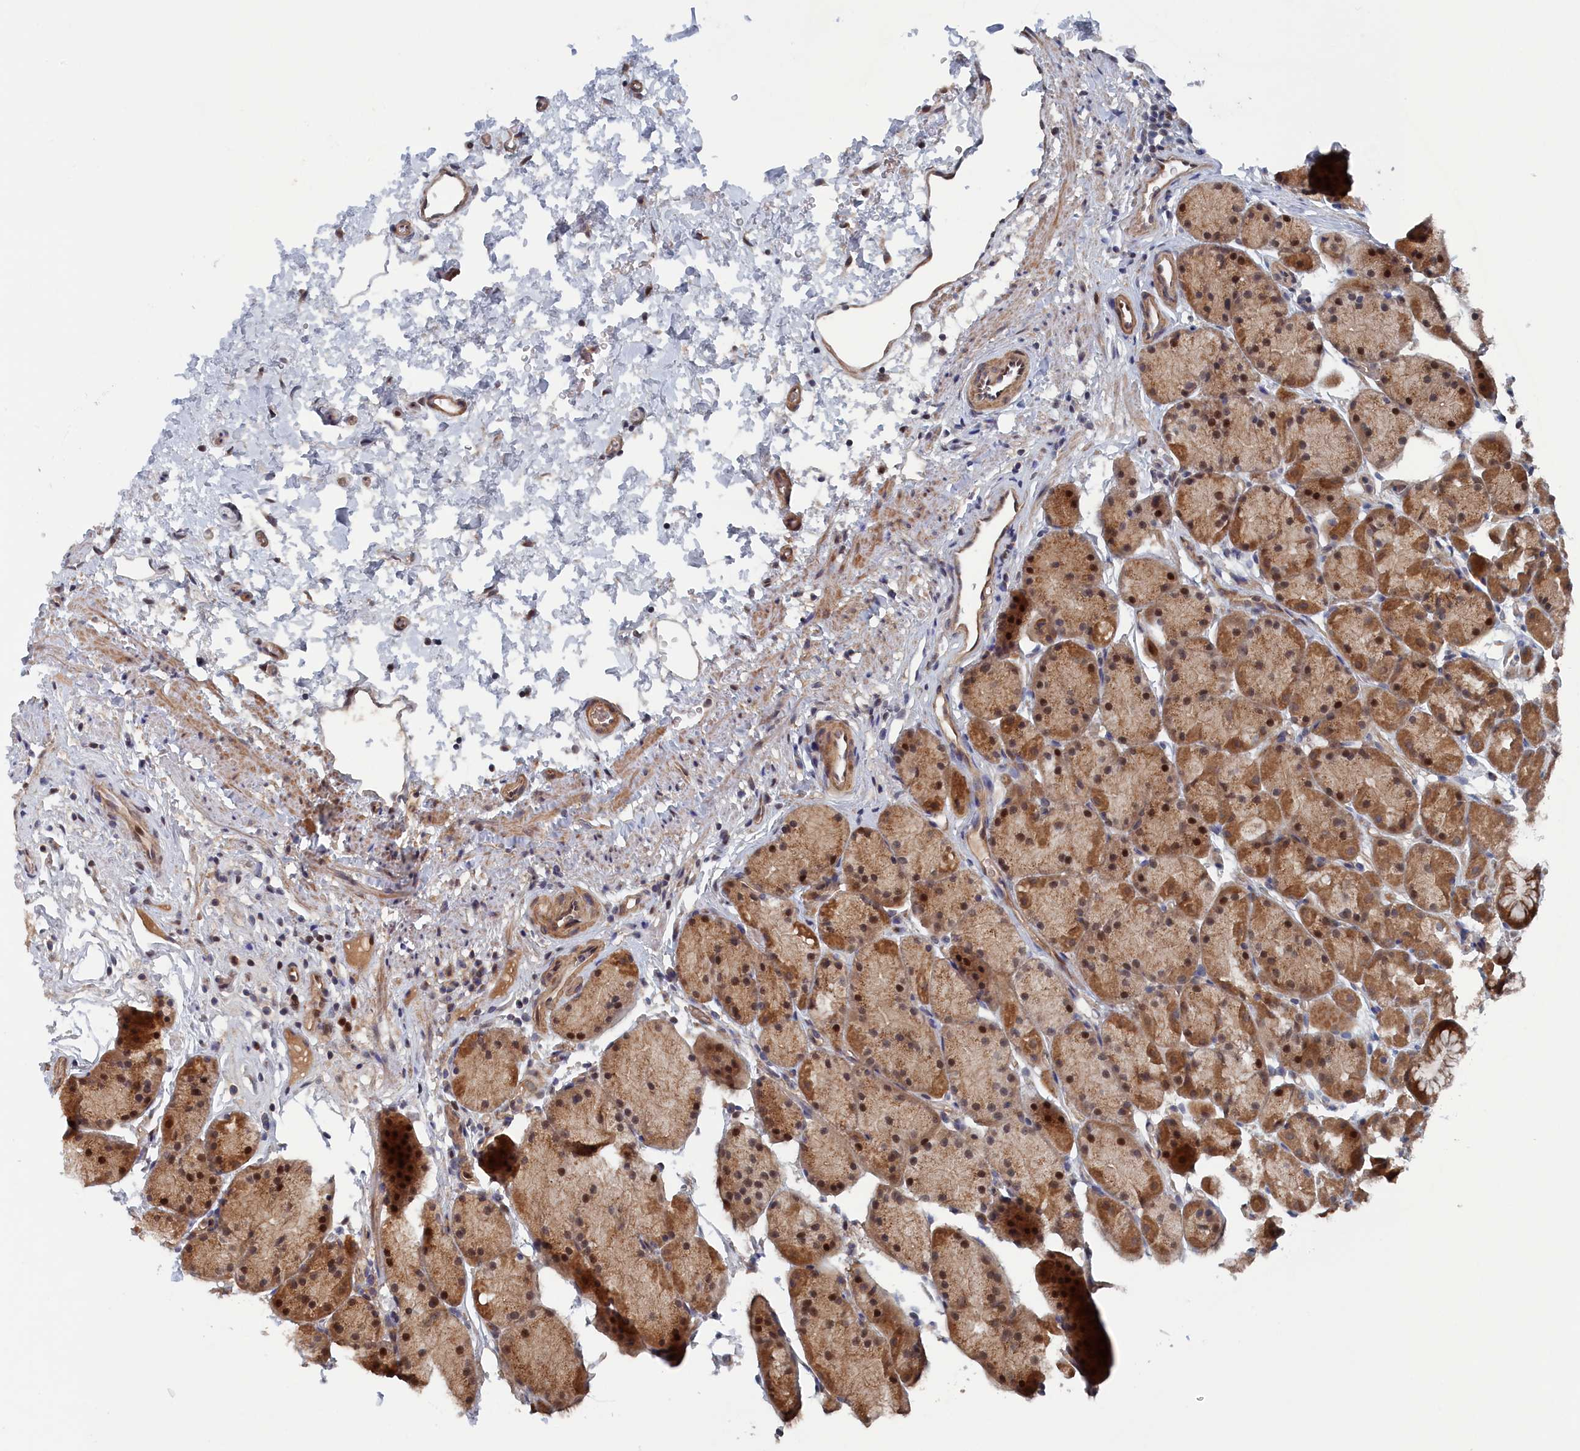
{"staining": {"intensity": "moderate", "quantity": ">75%", "location": "cytoplasmic/membranous,nuclear"}, "tissue": "stomach", "cell_type": "Glandular cells", "image_type": "normal", "snomed": [{"axis": "morphology", "description": "Normal tissue, NOS"}, {"axis": "topography", "description": "Stomach, upper"}, {"axis": "topography", "description": "Stomach"}], "caption": "Brown immunohistochemical staining in benign stomach demonstrates moderate cytoplasmic/membranous,nuclear staining in about >75% of glandular cells. The staining was performed using DAB, with brown indicating positive protein expression. Nuclei are stained blue with hematoxylin.", "gene": "ELOVL6", "patient": {"sex": "male", "age": 47}}